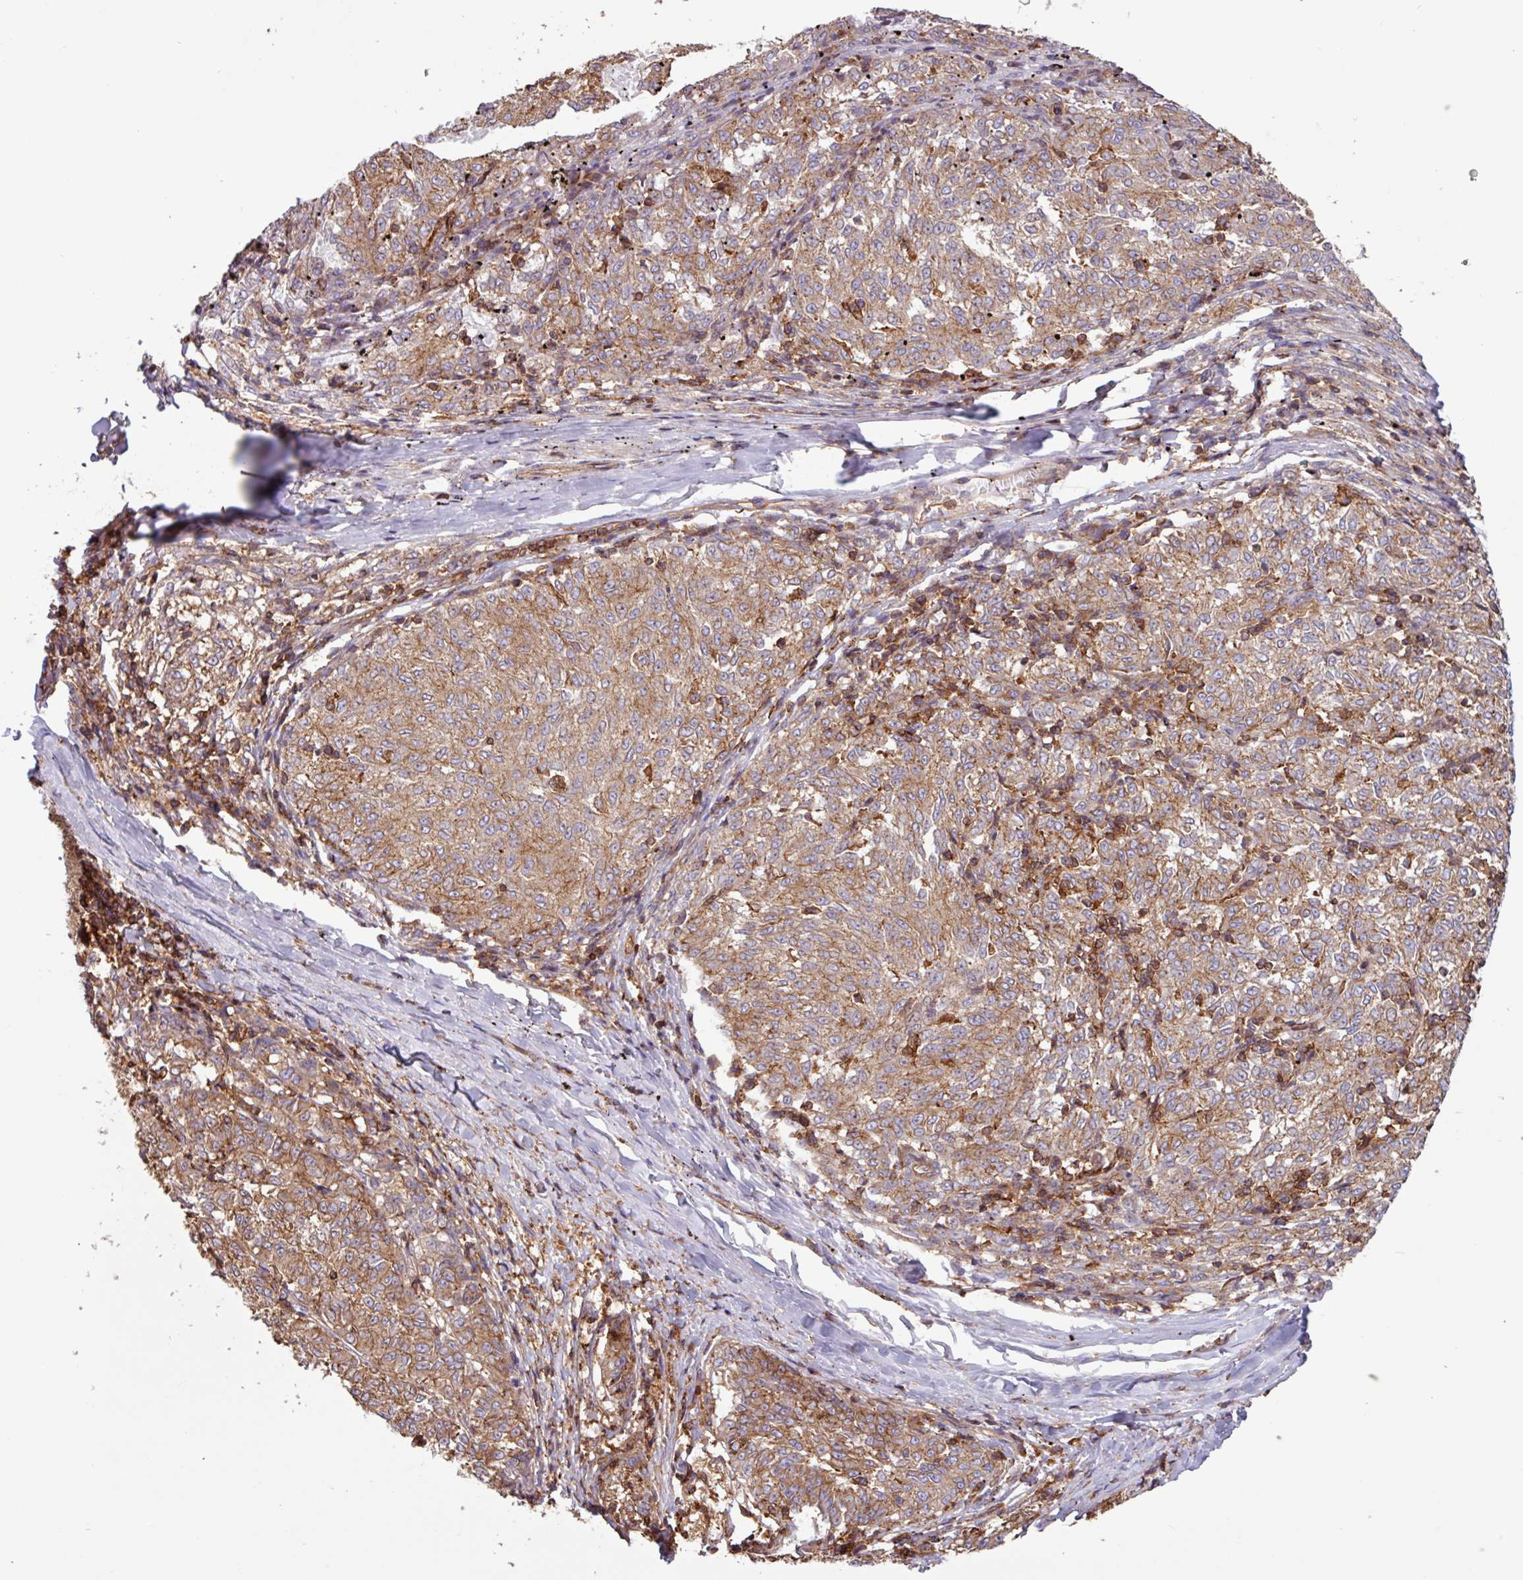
{"staining": {"intensity": "moderate", "quantity": ">75%", "location": "cytoplasmic/membranous"}, "tissue": "melanoma", "cell_type": "Tumor cells", "image_type": "cancer", "snomed": [{"axis": "morphology", "description": "Malignant melanoma, NOS"}, {"axis": "topography", "description": "Skin"}], "caption": "Malignant melanoma was stained to show a protein in brown. There is medium levels of moderate cytoplasmic/membranous staining in about >75% of tumor cells. (IHC, brightfield microscopy, high magnification).", "gene": "ACTR3", "patient": {"sex": "female", "age": 72}}